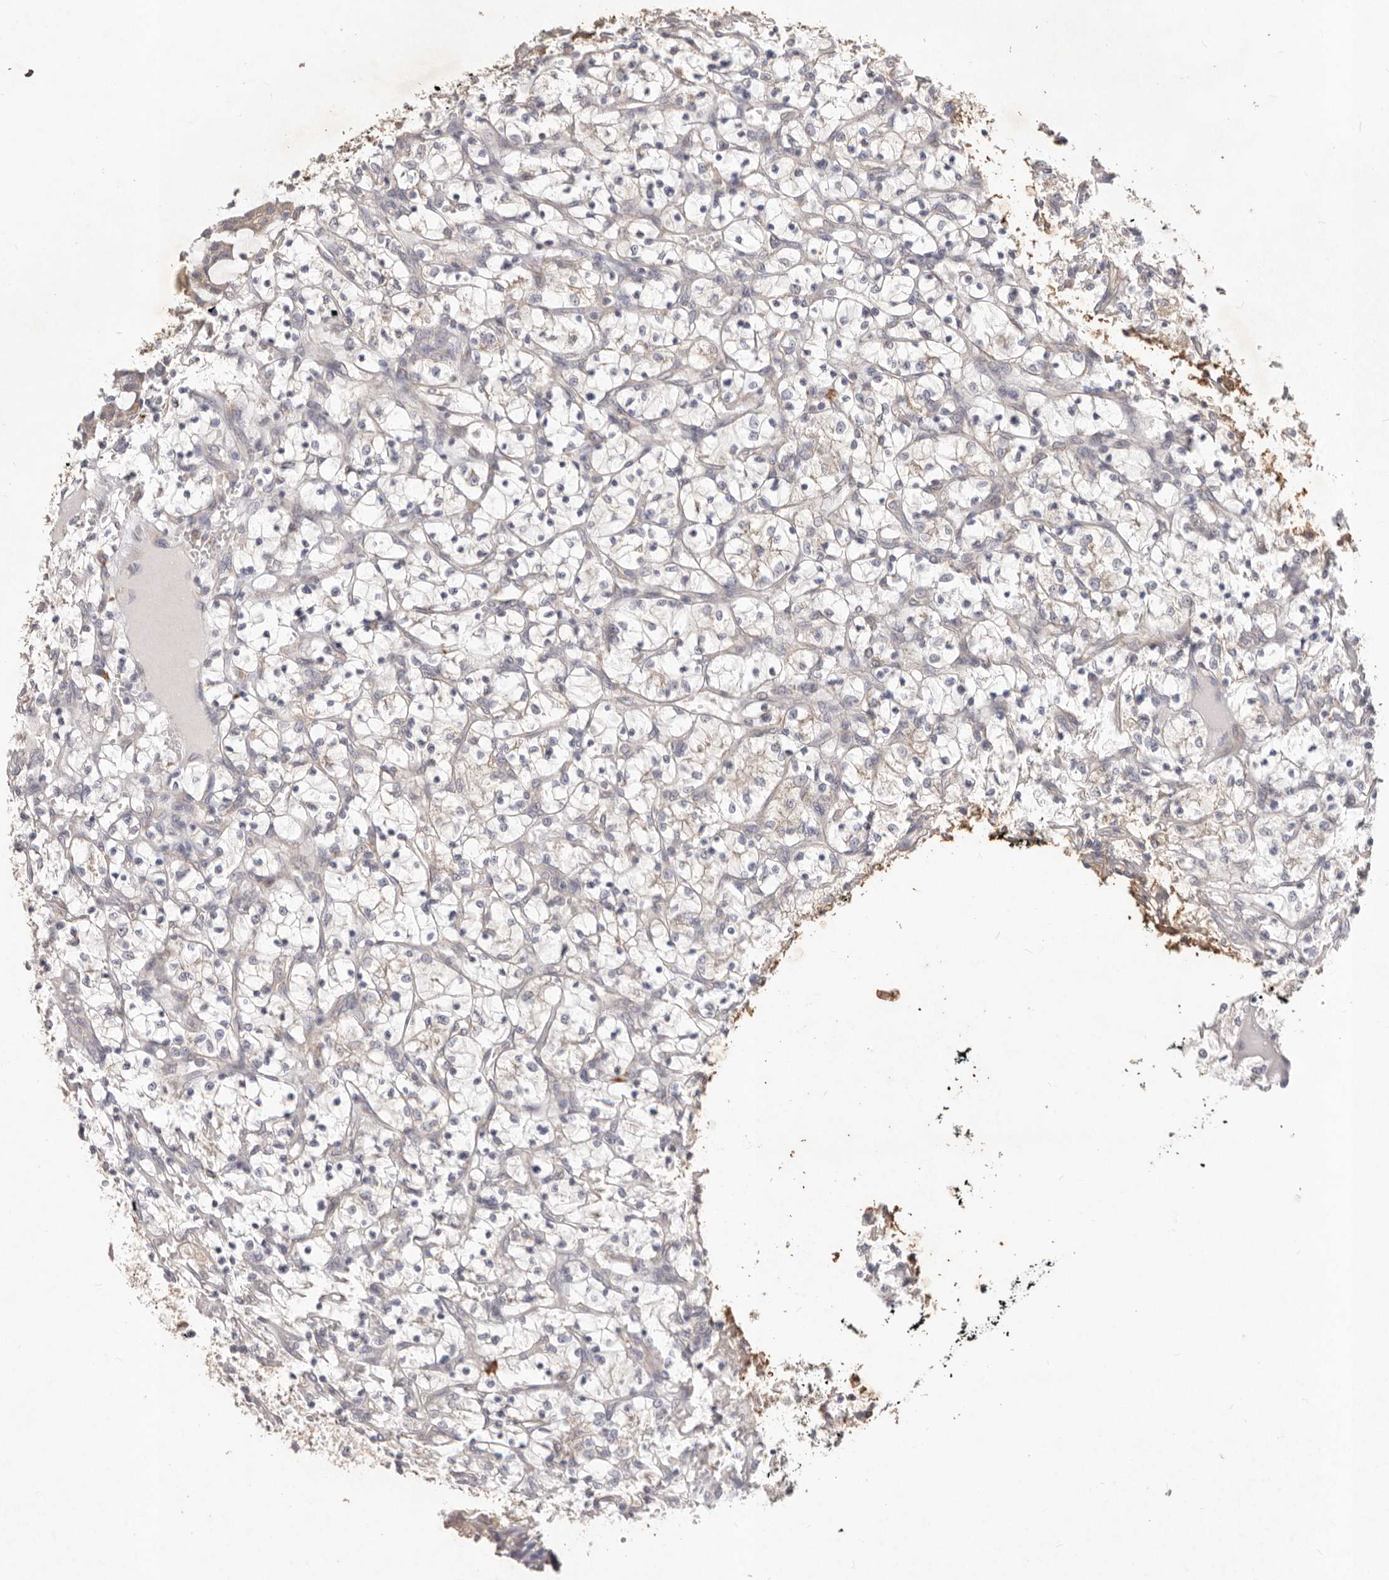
{"staining": {"intensity": "weak", "quantity": "<25%", "location": "cytoplasmic/membranous"}, "tissue": "renal cancer", "cell_type": "Tumor cells", "image_type": "cancer", "snomed": [{"axis": "morphology", "description": "Adenocarcinoma, NOS"}, {"axis": "topography", "description": "Kidney"}], "caption": "Renal cancer (adenocarcinoma) was stained to show a protein in brown. There is no significant positivity in tumor cells.", "gene": "WDR77", "patient": {"sex": "female", "age": 69}}